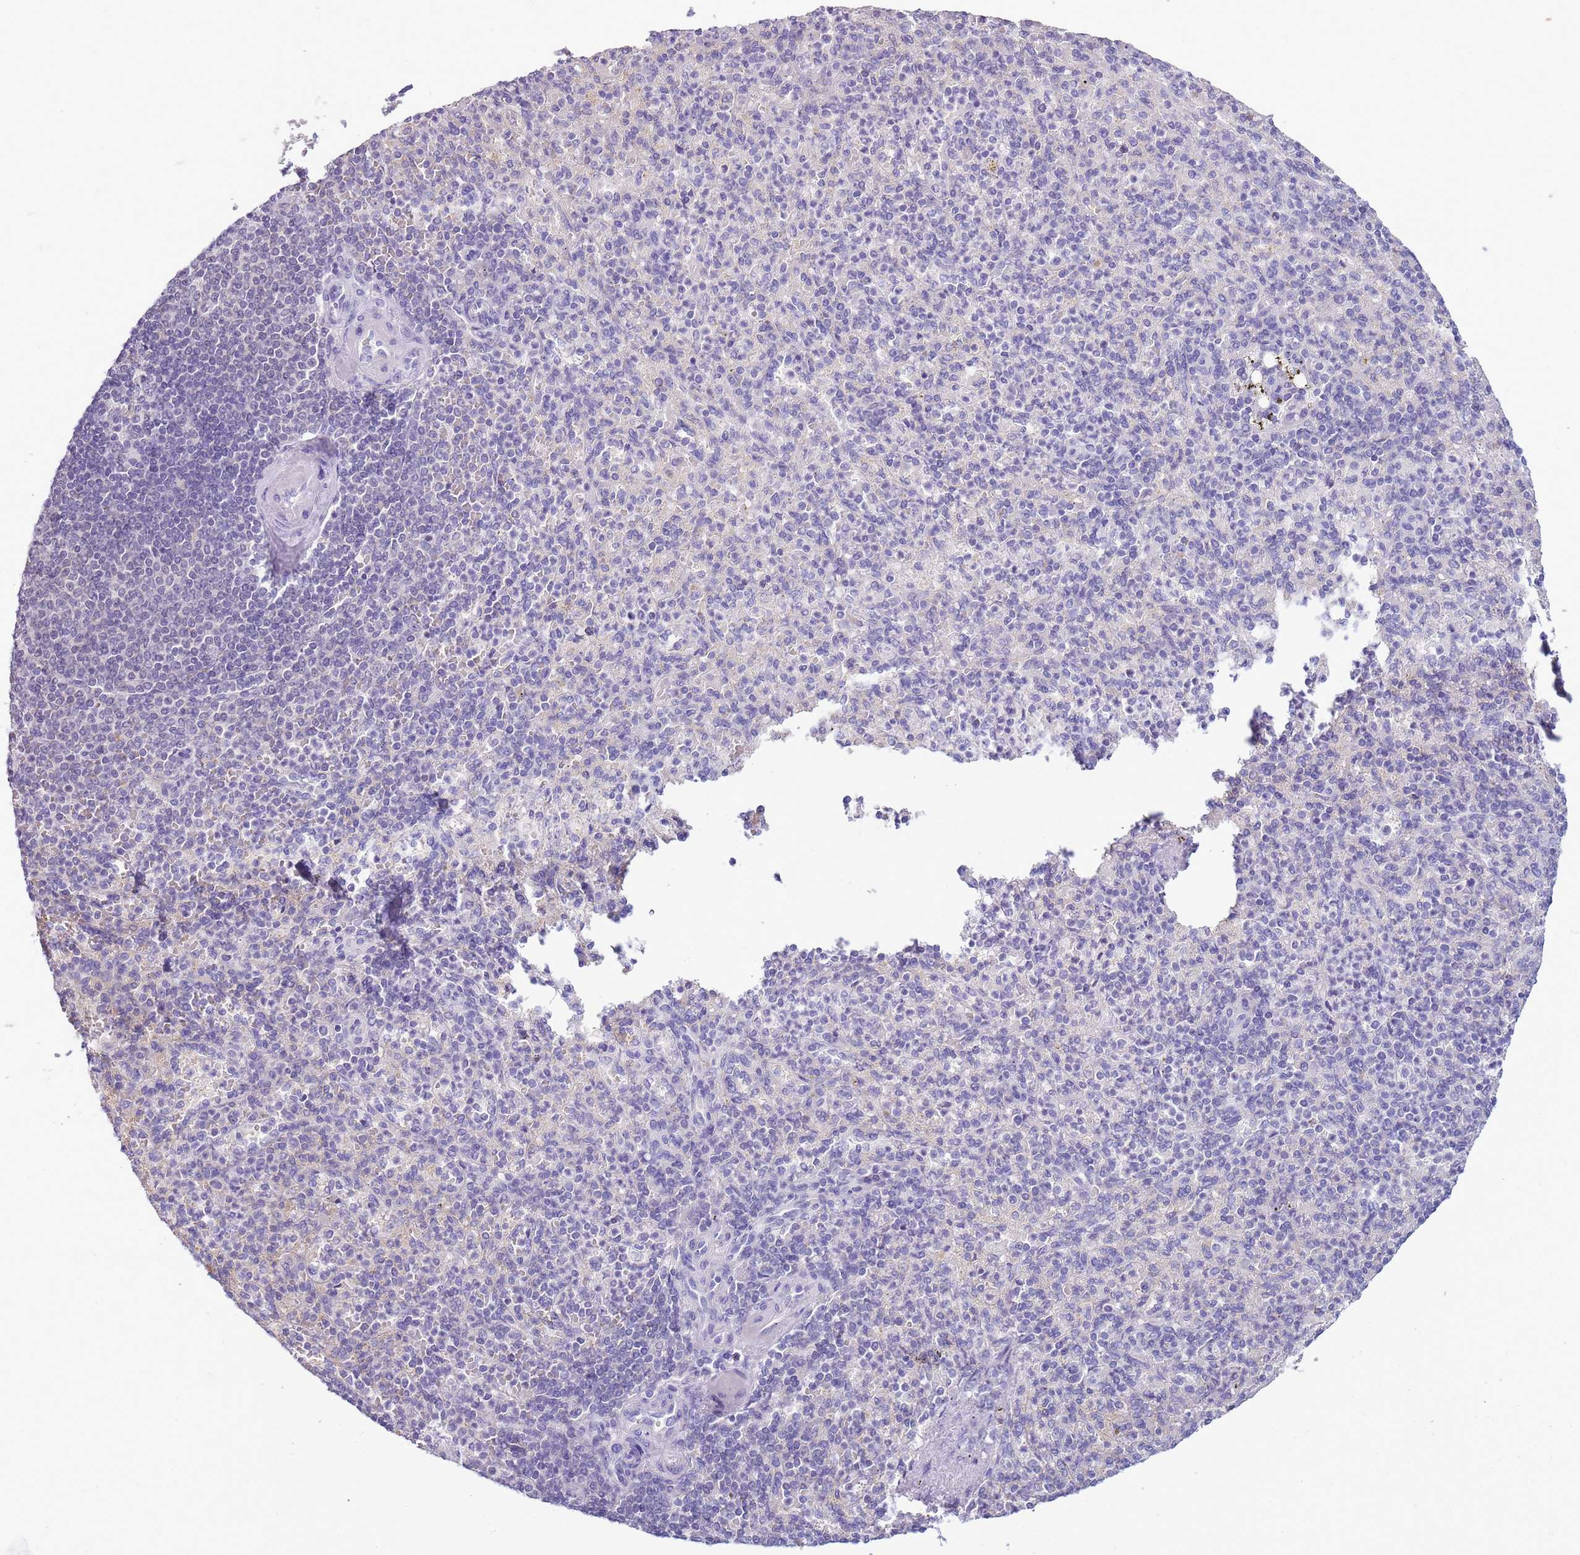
{"staining": {"intensity": "negative", "quantity": "none", "location": "none"}, "tissue": "spleen", "cell_type": "Cells in red pulp", "image_type": "normal", "snomed": [{"axis": "morphology", "description": "Normal tissue, NOS"}, {"axis": "topography", "description": "Spleen"}], "caption": "This is a image of IHC staining of normal spleen, which shows no staining in cells in red pulp. (DAB (3,3'-diaminobenzidine) immunohistochemistry (IHC) visualized using brightfield microscopy, high magnification).", "gene": "CAPN7", "patient": {"sex": "female", "age": 74}}